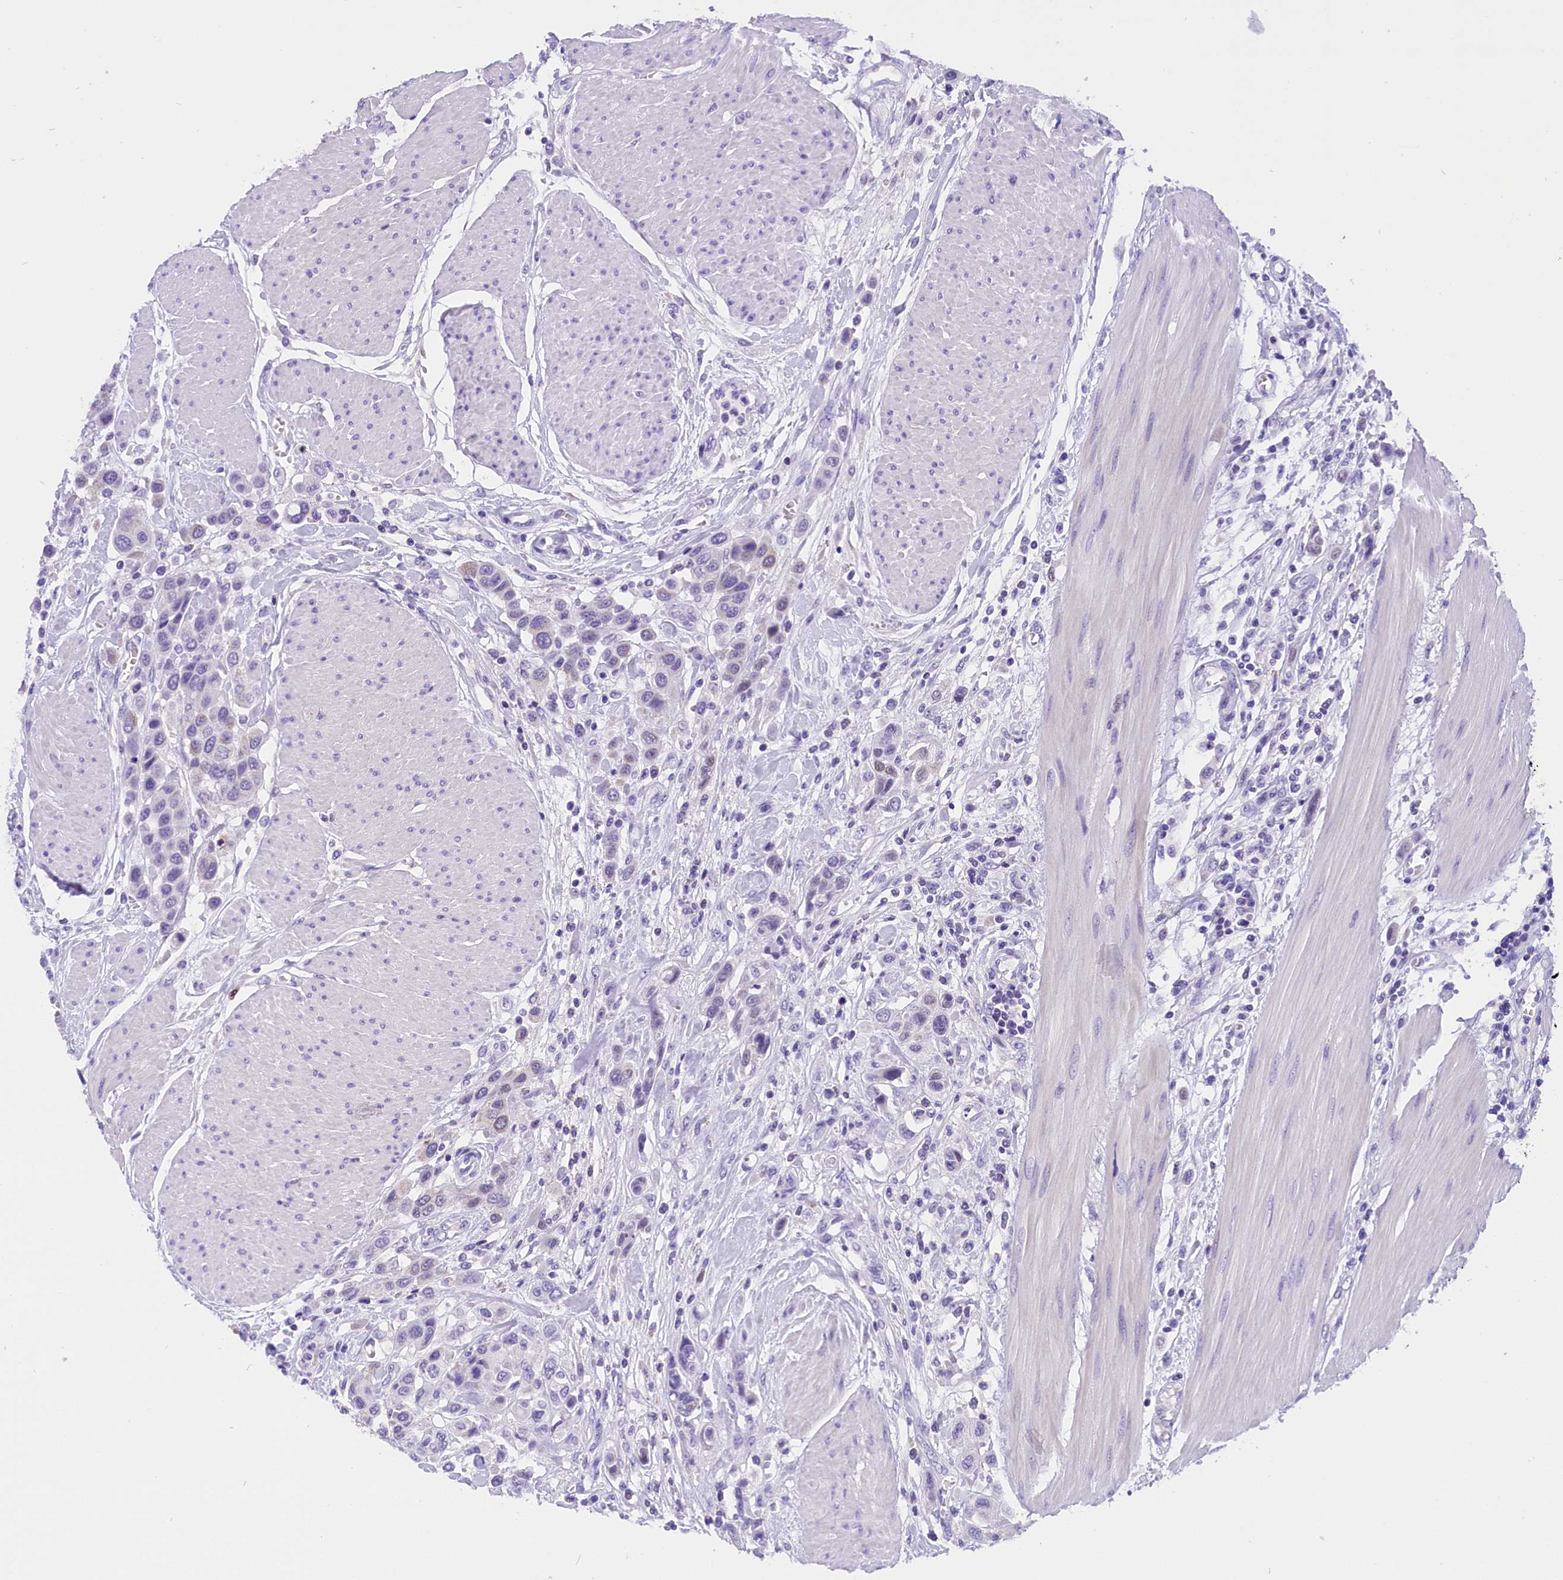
{"staining": {"intensity": "negative", "quantity": "none", "location": "none"}, "tissue": "urothelial cancer", "cell_type": "Tumor cells", "image_type": "cancer", "snomed": [{"axis": "morphology", "description": "Urothelial carcinoma, High grade"}, {"axis": "topography", "description": "Urinary bladder"}], "caption": "The immunohistochemistry (IHC) photomicrograph has no significant positivity in tumor cells of urothelial cancer tissue. (Stains: DAB immunohistochemistry (IHC) with hematoxylin counter stain, Microscopy: brightfield microscopy at high magnification).", "gene": "ABAT", "patient": {"sex": "male", "age": 50}}